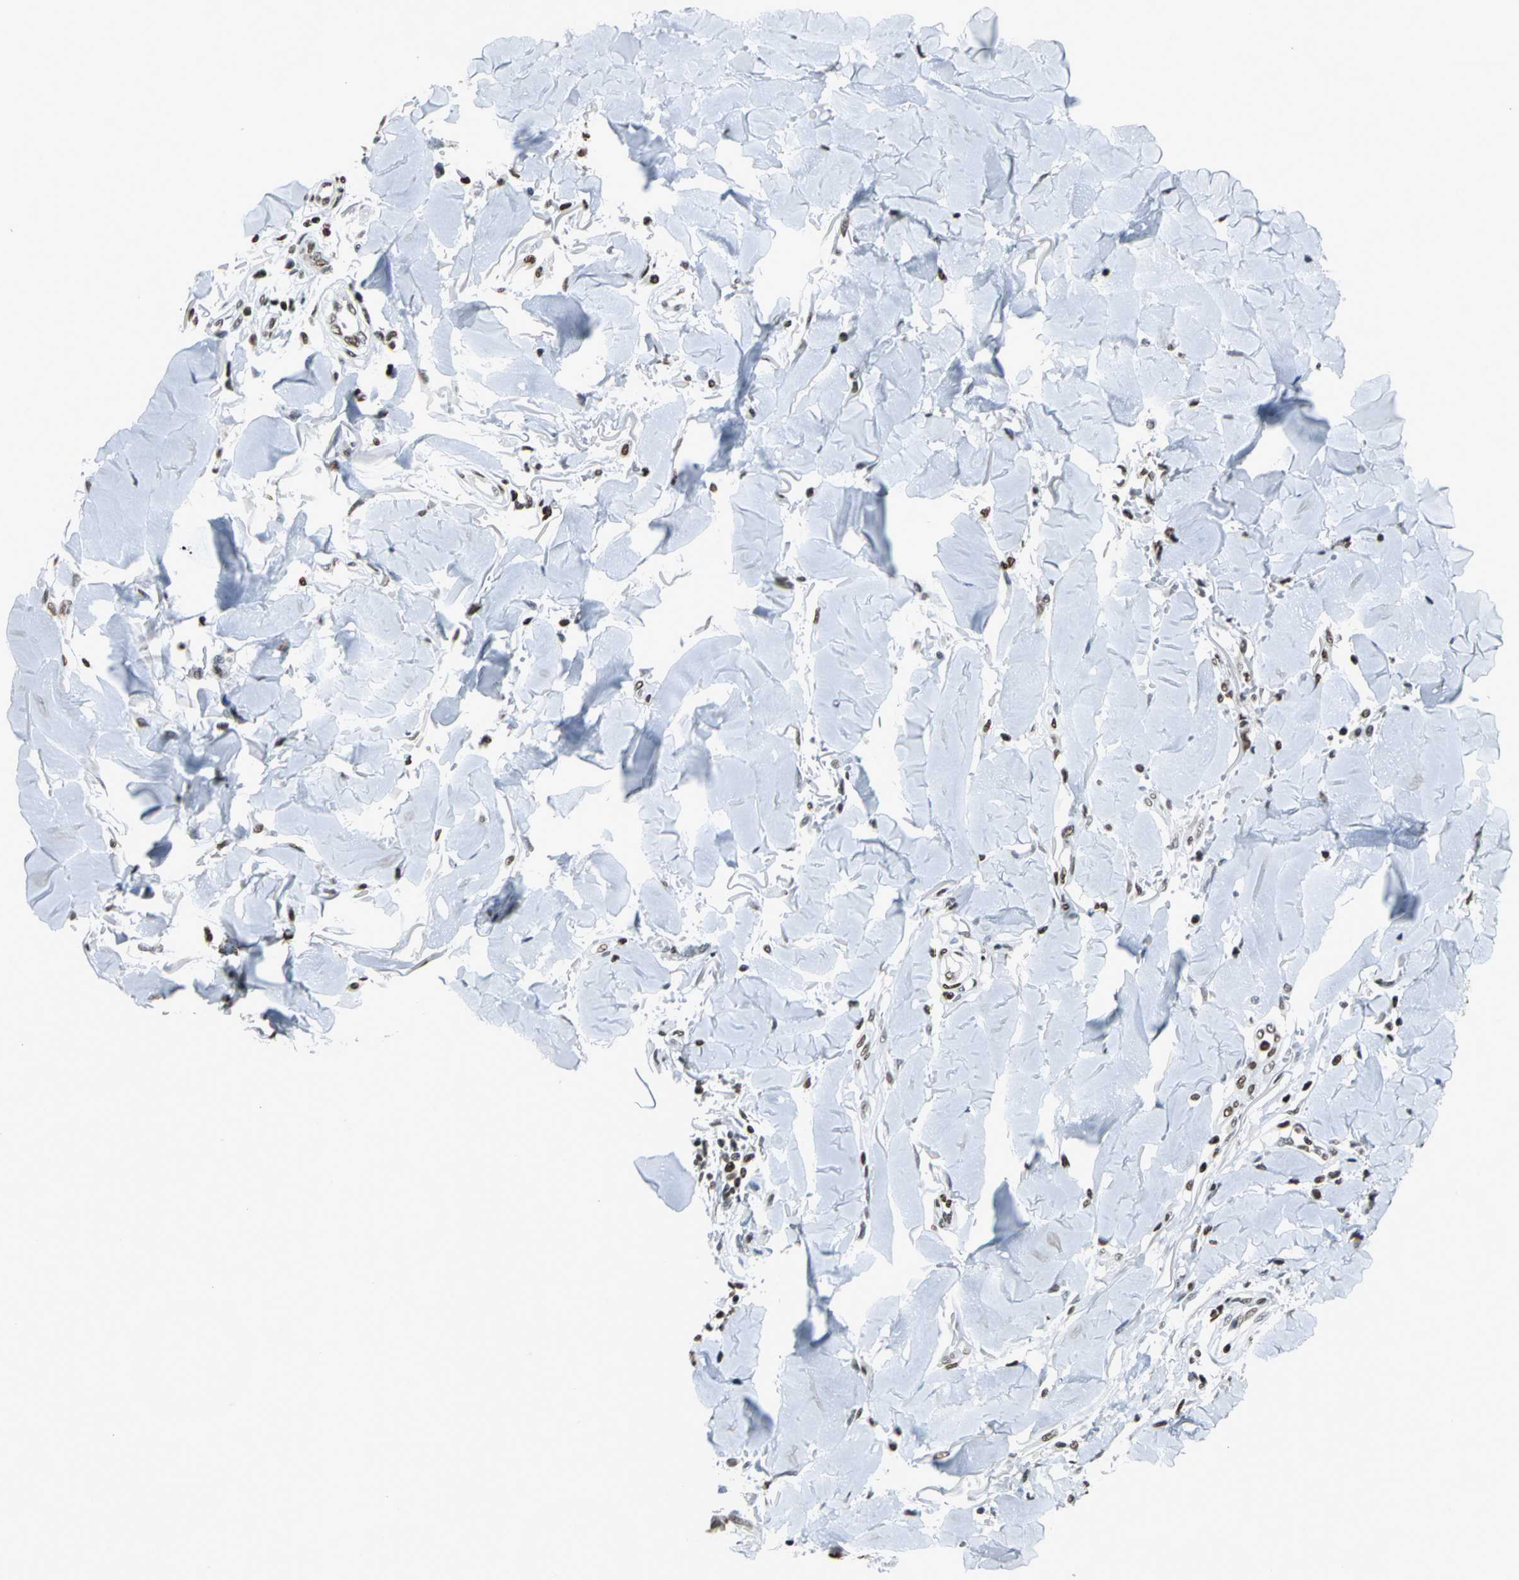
{"staining": {"intensity": "strong", "quantity": ">75%", "location": "nuclear"}, "tissue": "skin cancer", "cell_type": "Tumor cells", "image_type": "cancer", "snomed": [{"axis": "morphology", "description": "Squamous cell carcinoma, NOS"}, {"axis": "topography", "description": "Skin"}], "caption": "The photomicrograph displays staining of squamous cell carcinoma (skin), revealing strong nuclear protein expression (brown color) within tumor cells.", "gene": "HNRNPD", "patient": {"sex": "female", "age": 59}}